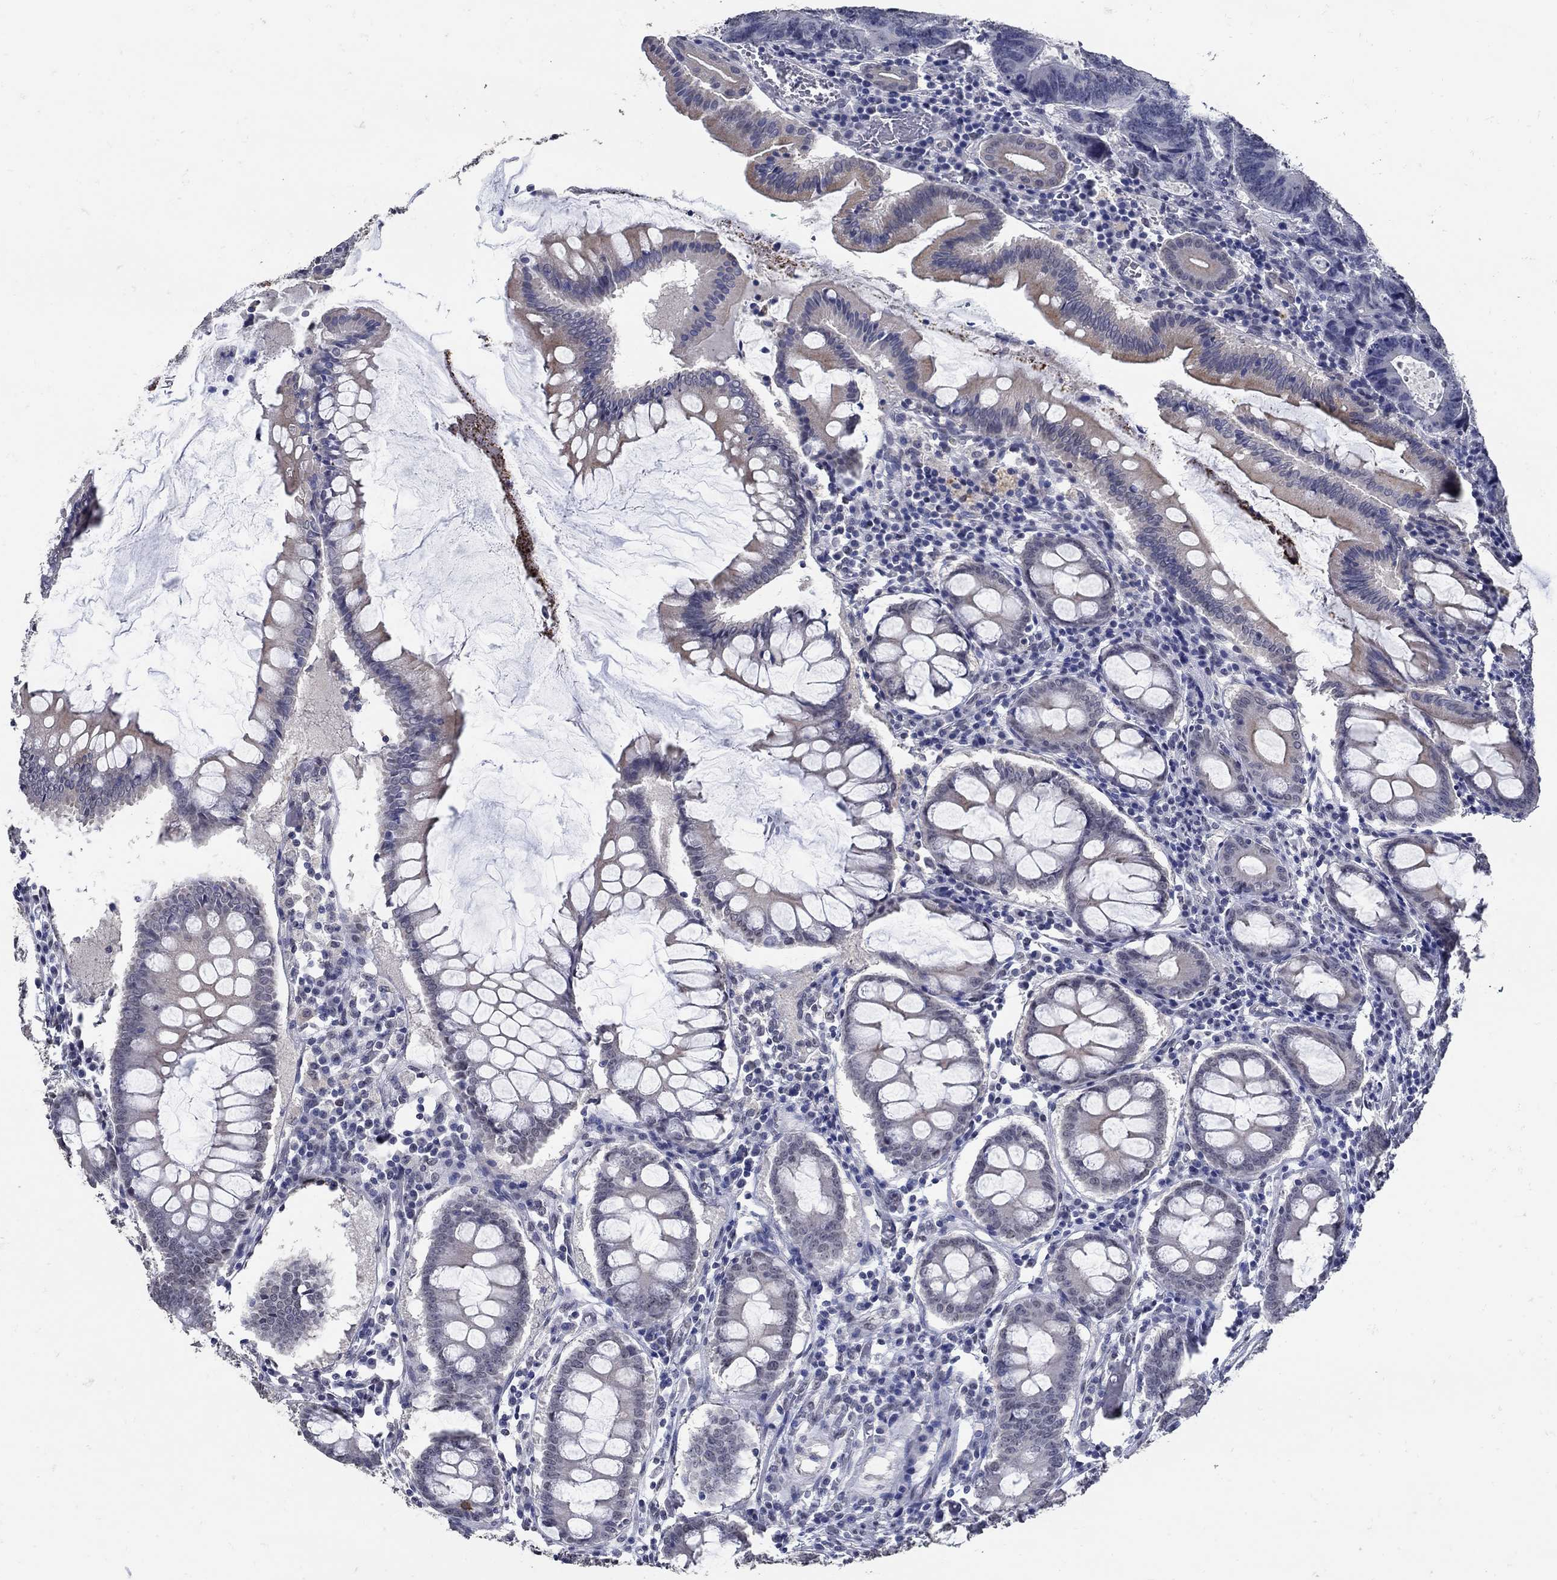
{"staining": {"intensity": "weak", "quantity": "<25%", "location": "cytoplasmic/membranous"}, "tissue": "colorectal cancer", "cell_type": "Tumor cells", "image_type": "cancer", "snomed": [{"axis": "morphology", "description": "Adenocarcinoma, NOS"}, {"axis": "topography", "description": "Colon"}], "caption": "Immunohistochemical staining of human colorectal cancer (adenocarcinoma) displays no significant positivity in tumor cells.", "gene": "KCNN3", "patient": {"sex": "female", "age": 82}}